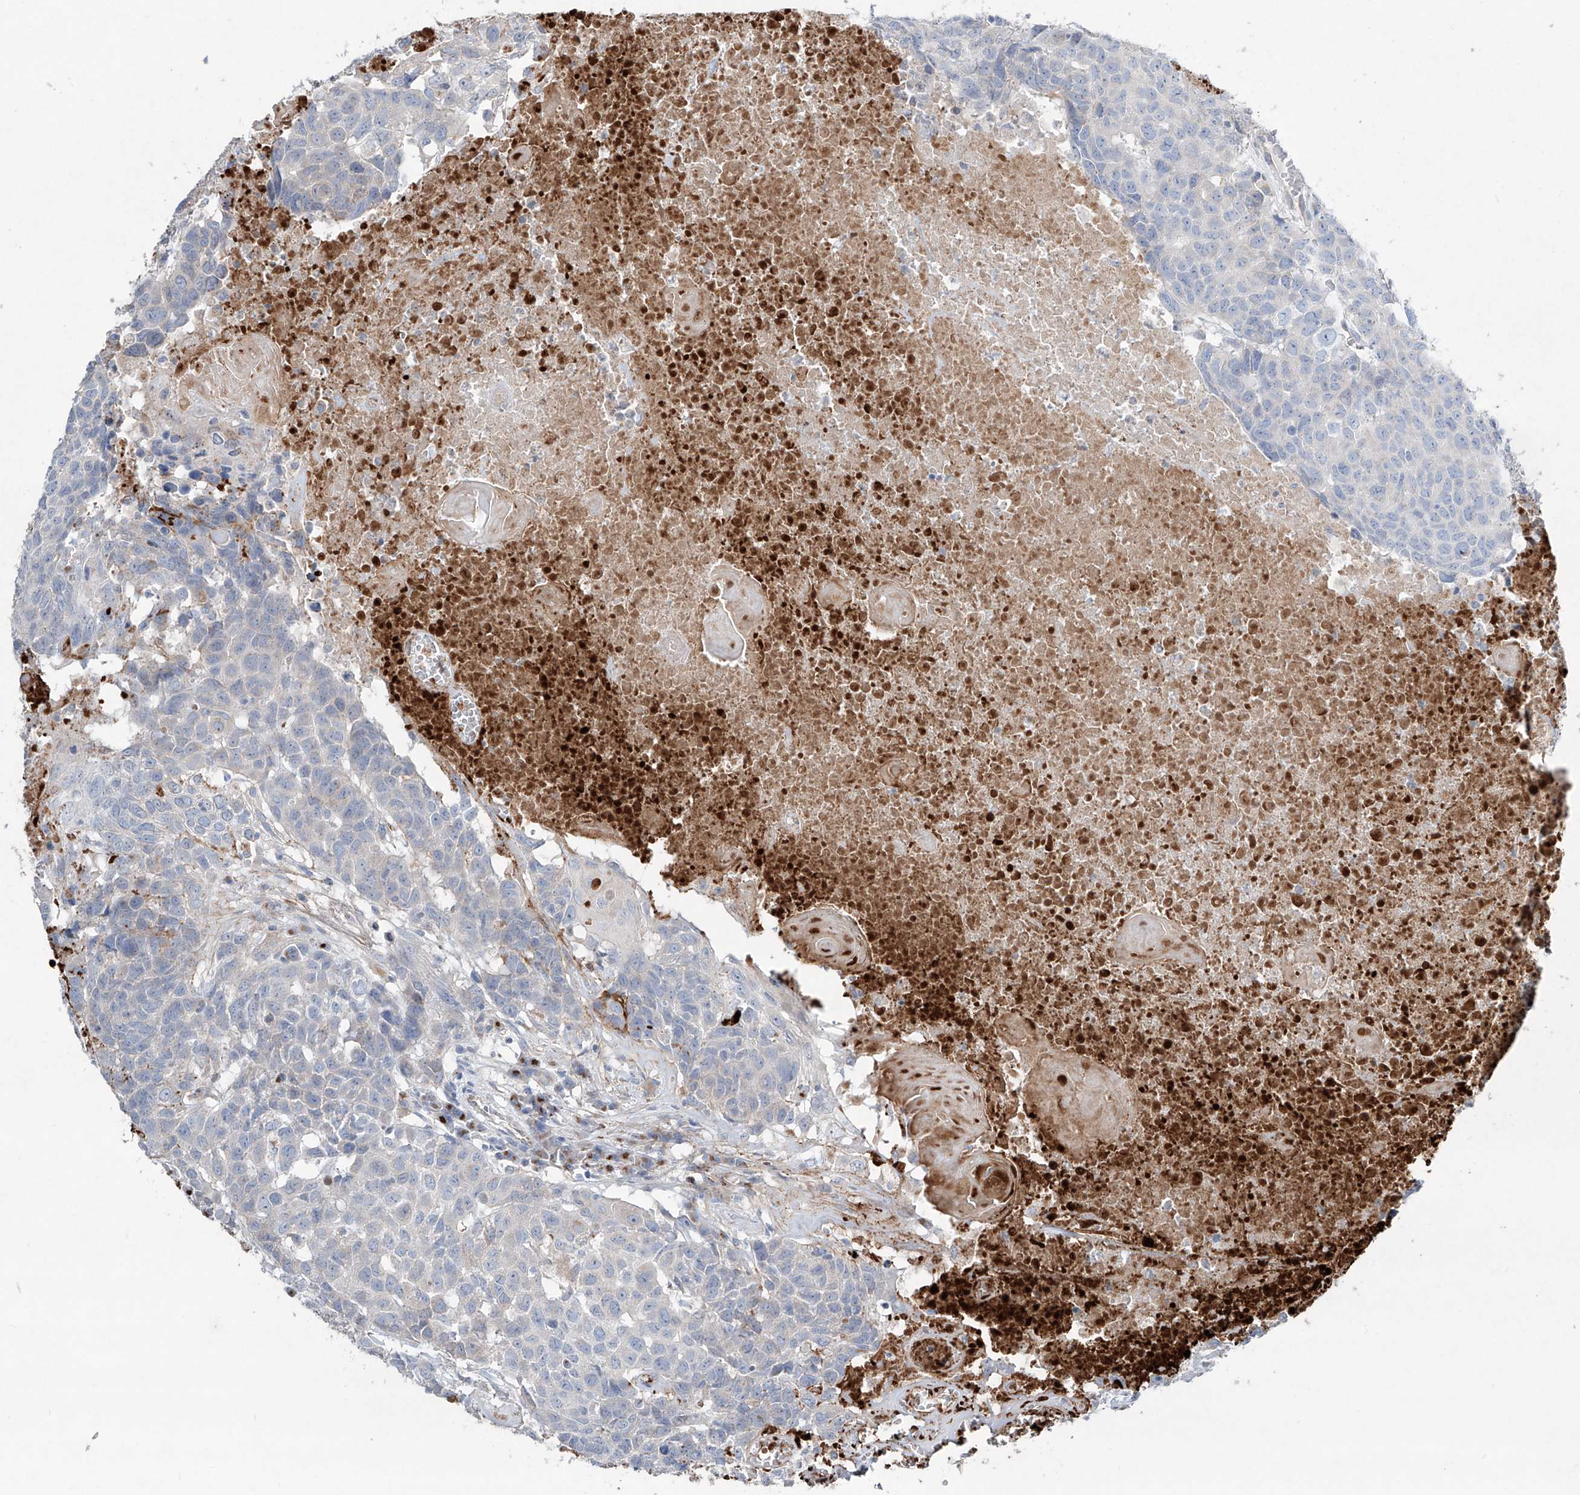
{"staining": {"intensity": "negative", "quantity": "none", "location": "none"}, "tissue": "head and neck cancer", "cell_type": "Tumor cells", "image_type": "cancer", "snomed": [{"axis": "morphology", "description": "Squamous cell carcinoma, NOS"}, {"axis": "topography", "description": "Head-Neck"}], "caption": "The IHC micrograph has no significant positivity in tumor cells of head and neck cancer (squamous cell carcinoma) tissue. (Brightfield microscopy of DAB (3,3'-diaminobenzidine) immunohistochemistry (IHC) at high magnification).", "gene": "CDH5", "patient": {"sex": "male", "age": 66}}